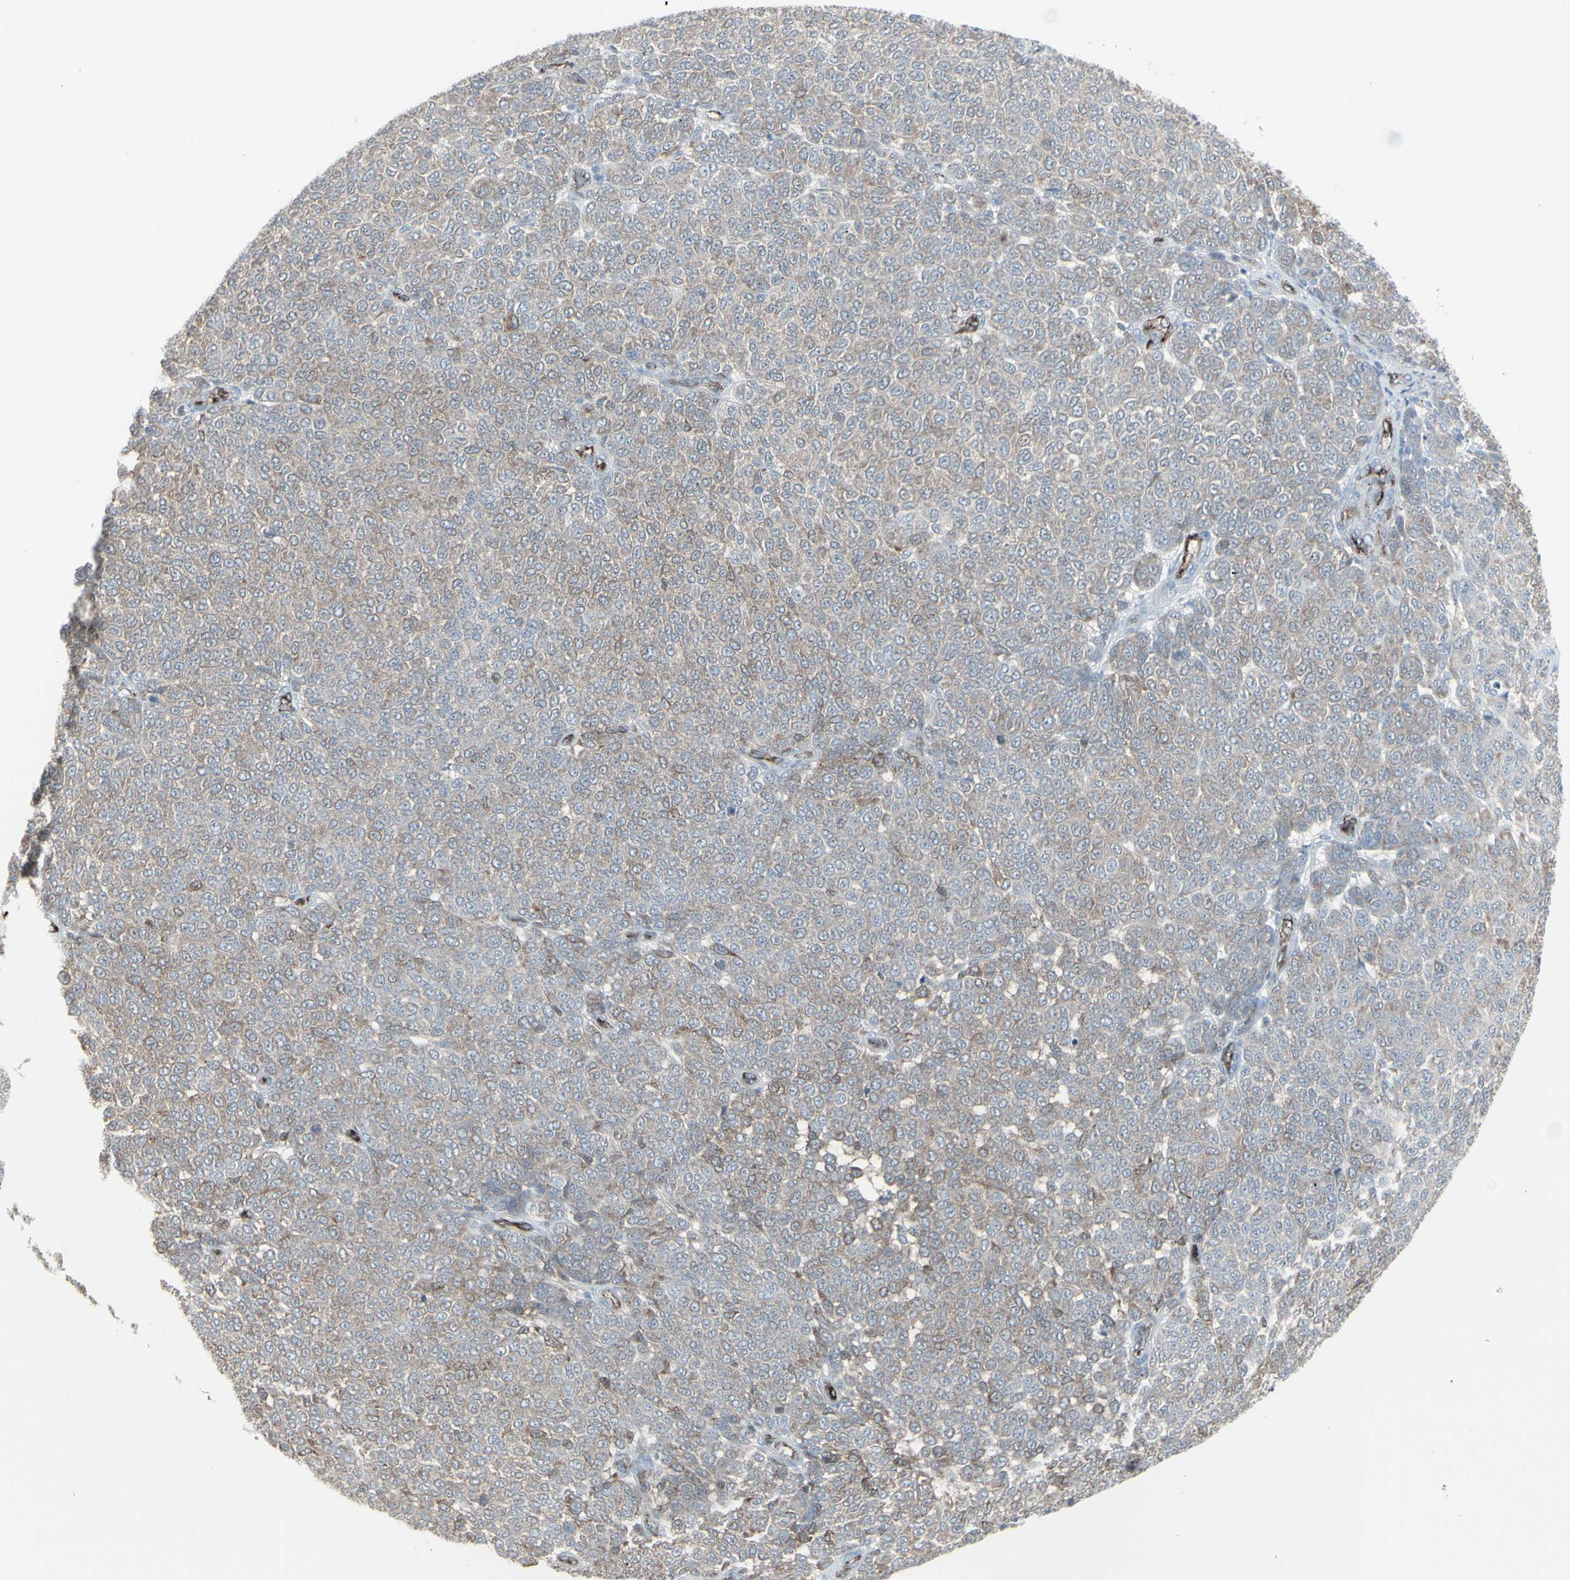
{"staining": {"intensity": "weak", "quantity": ">75%", "location": "cytoplasmic/membranous"}, "tissue": "melanoma", "cell_type": "Tumor cells", "image_type": "cancer", "snomed": [{"axis": "morphology", "description": "Malignant melanoma, NOS"}, {"axis": "topography", "description": "Skin"}], "caption": "DAB (3,3'-diaminobenzidine) immunohistochemical staining of melanoma exhibits weak cytoplasmic/membranous protein expression in approximately >75% of tumor cells. The staining is performed using DAB brown chromogen to label protein expression. The nuclei are counter-stained blue using hematoxylin.", "gene": "GJA1", "patient": {"sex": "male", "age": 59}}